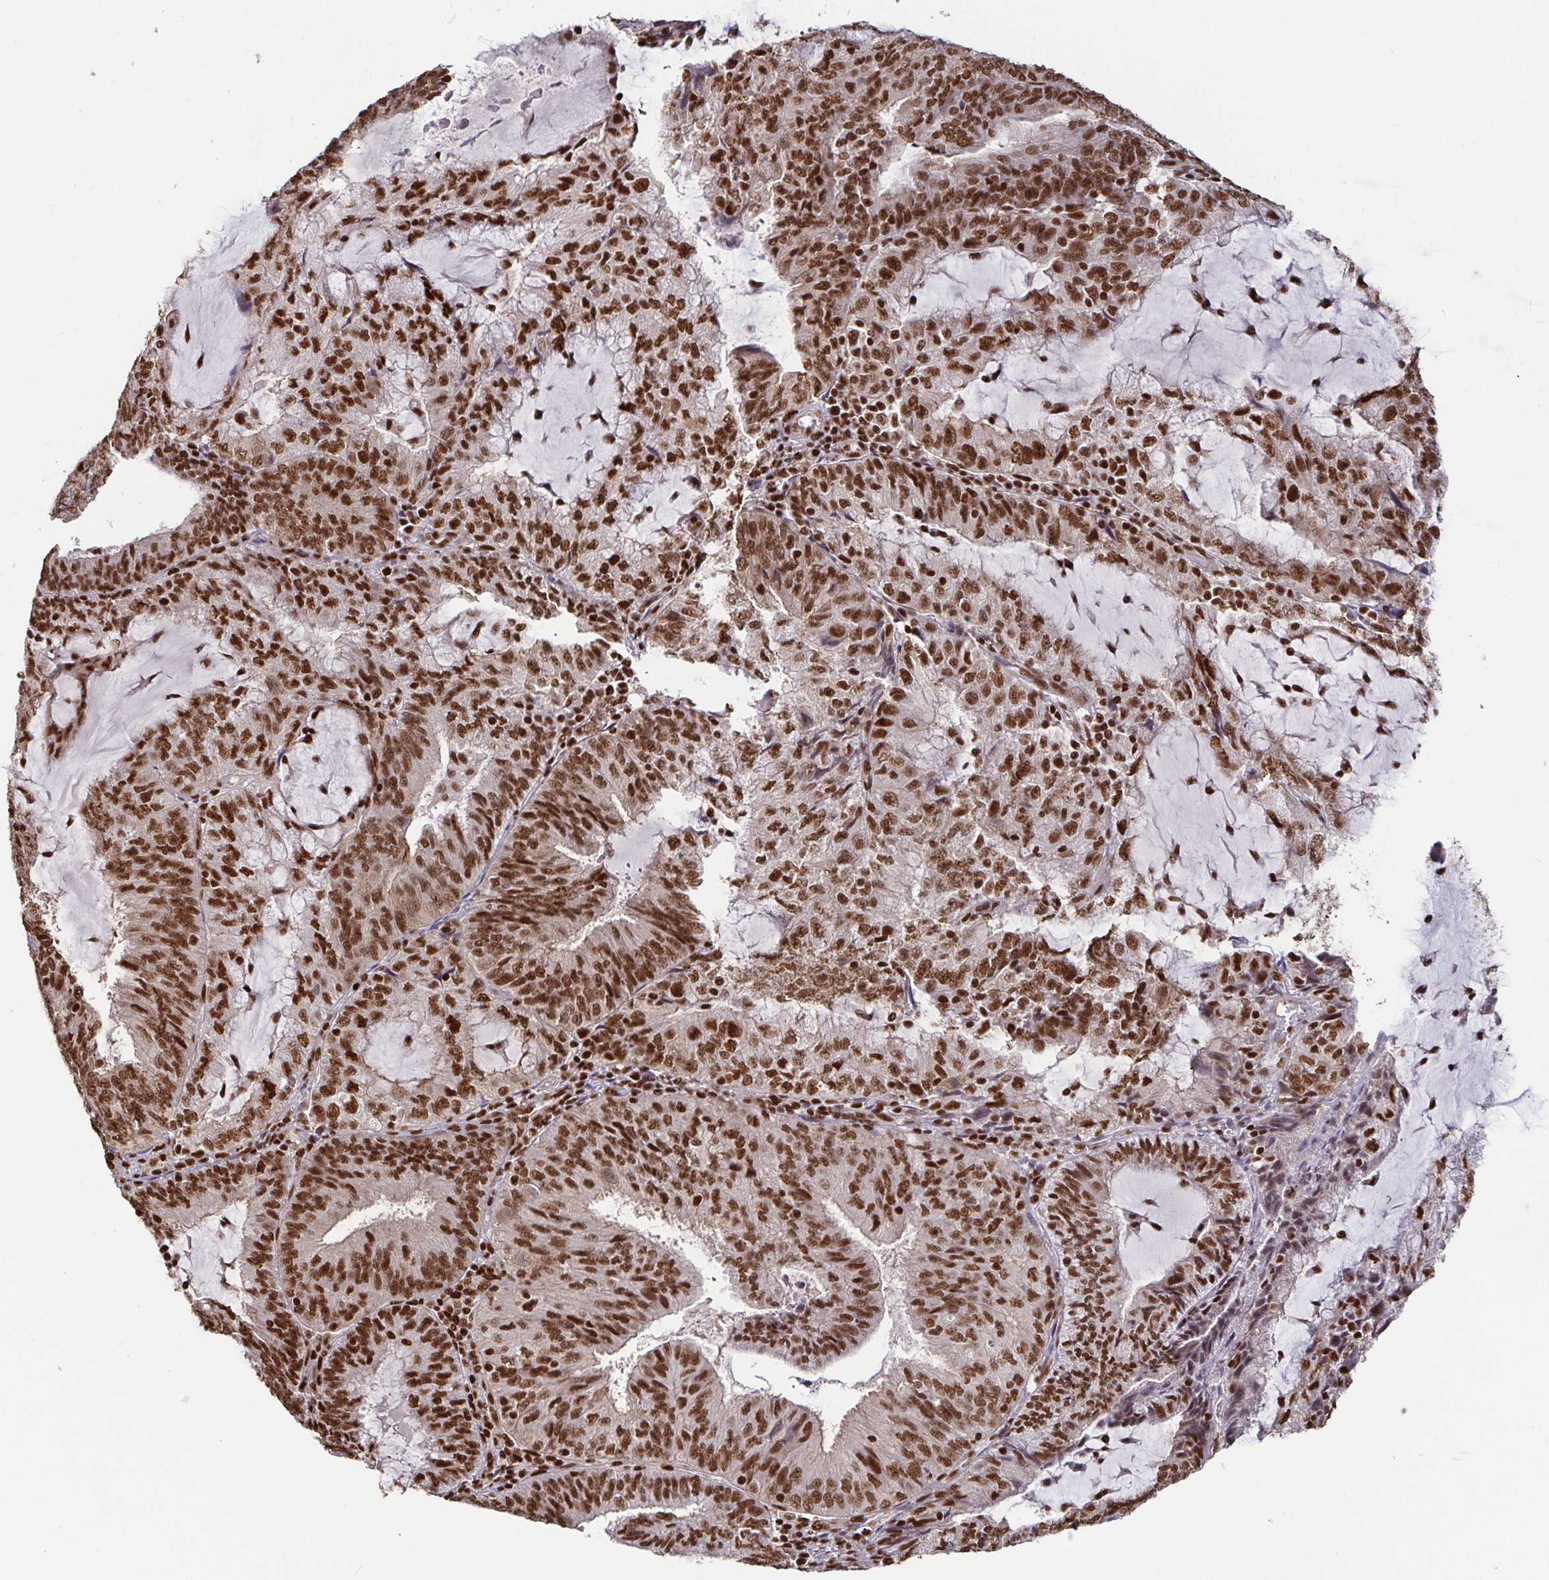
{"staining": {"intensity": "strong", "quantity": ">75%", "location": "nuclear"}, "tissue": "endometrial cancer", "cell_type": "Tumor cells", "image_type": "cancer", "snomed": [{"axis": "morphology", "description": "Adenocarcinoma, NOS"}, {"axis": "topography", "description": "Endometrium"}], "caption": "The histopathology image exhibits a brown stain indicating the presence of a protein in the nuclear of tumor cells in endometrial cancer (adenocarcinoma). The protein of interest is shown in brown color, while the nuclei are stained blue.", "gene": "SP3", "patient": {"sex": "female", "age": 81}}